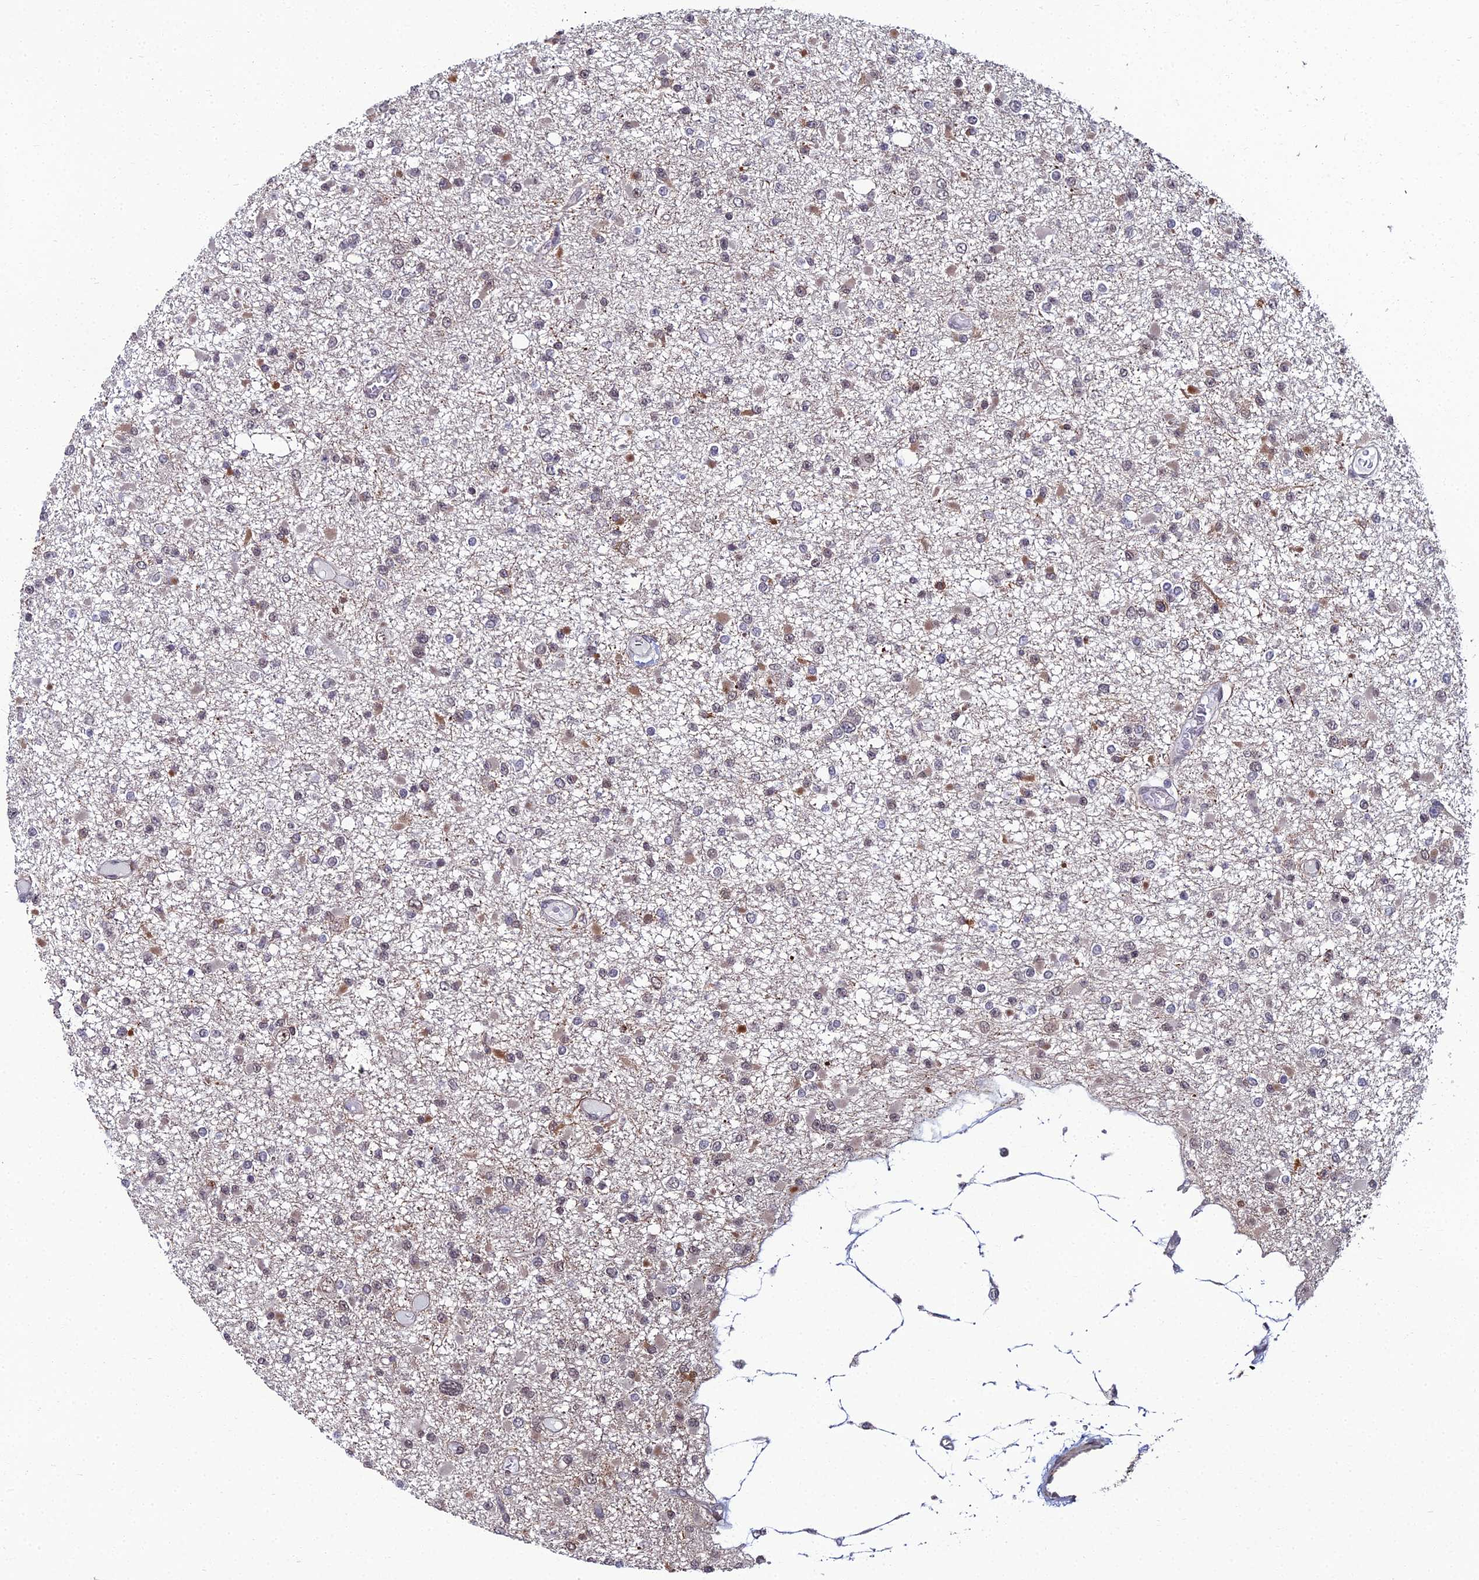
{"staining": {"intensity": "moderate", "quantity": "<25%", "location": "cytoplasmic/membranous"}, "tissue": "glioma", "cell_type": "Tumor cells", "image_type": "cancer", "snomed": [{"axis": "morphology", "description": "Glioma, malignant, Low grade"}, {"axis": "topography", "description": "Brain"}], "caption": "IHC of malignant low-grade glioma demonstrates low levels of moderate cytoplasmic/membranous expression in about <25% of tumor cells.", "gene": "ZNF668", "patient": {"sex": "female", "age": 22}}